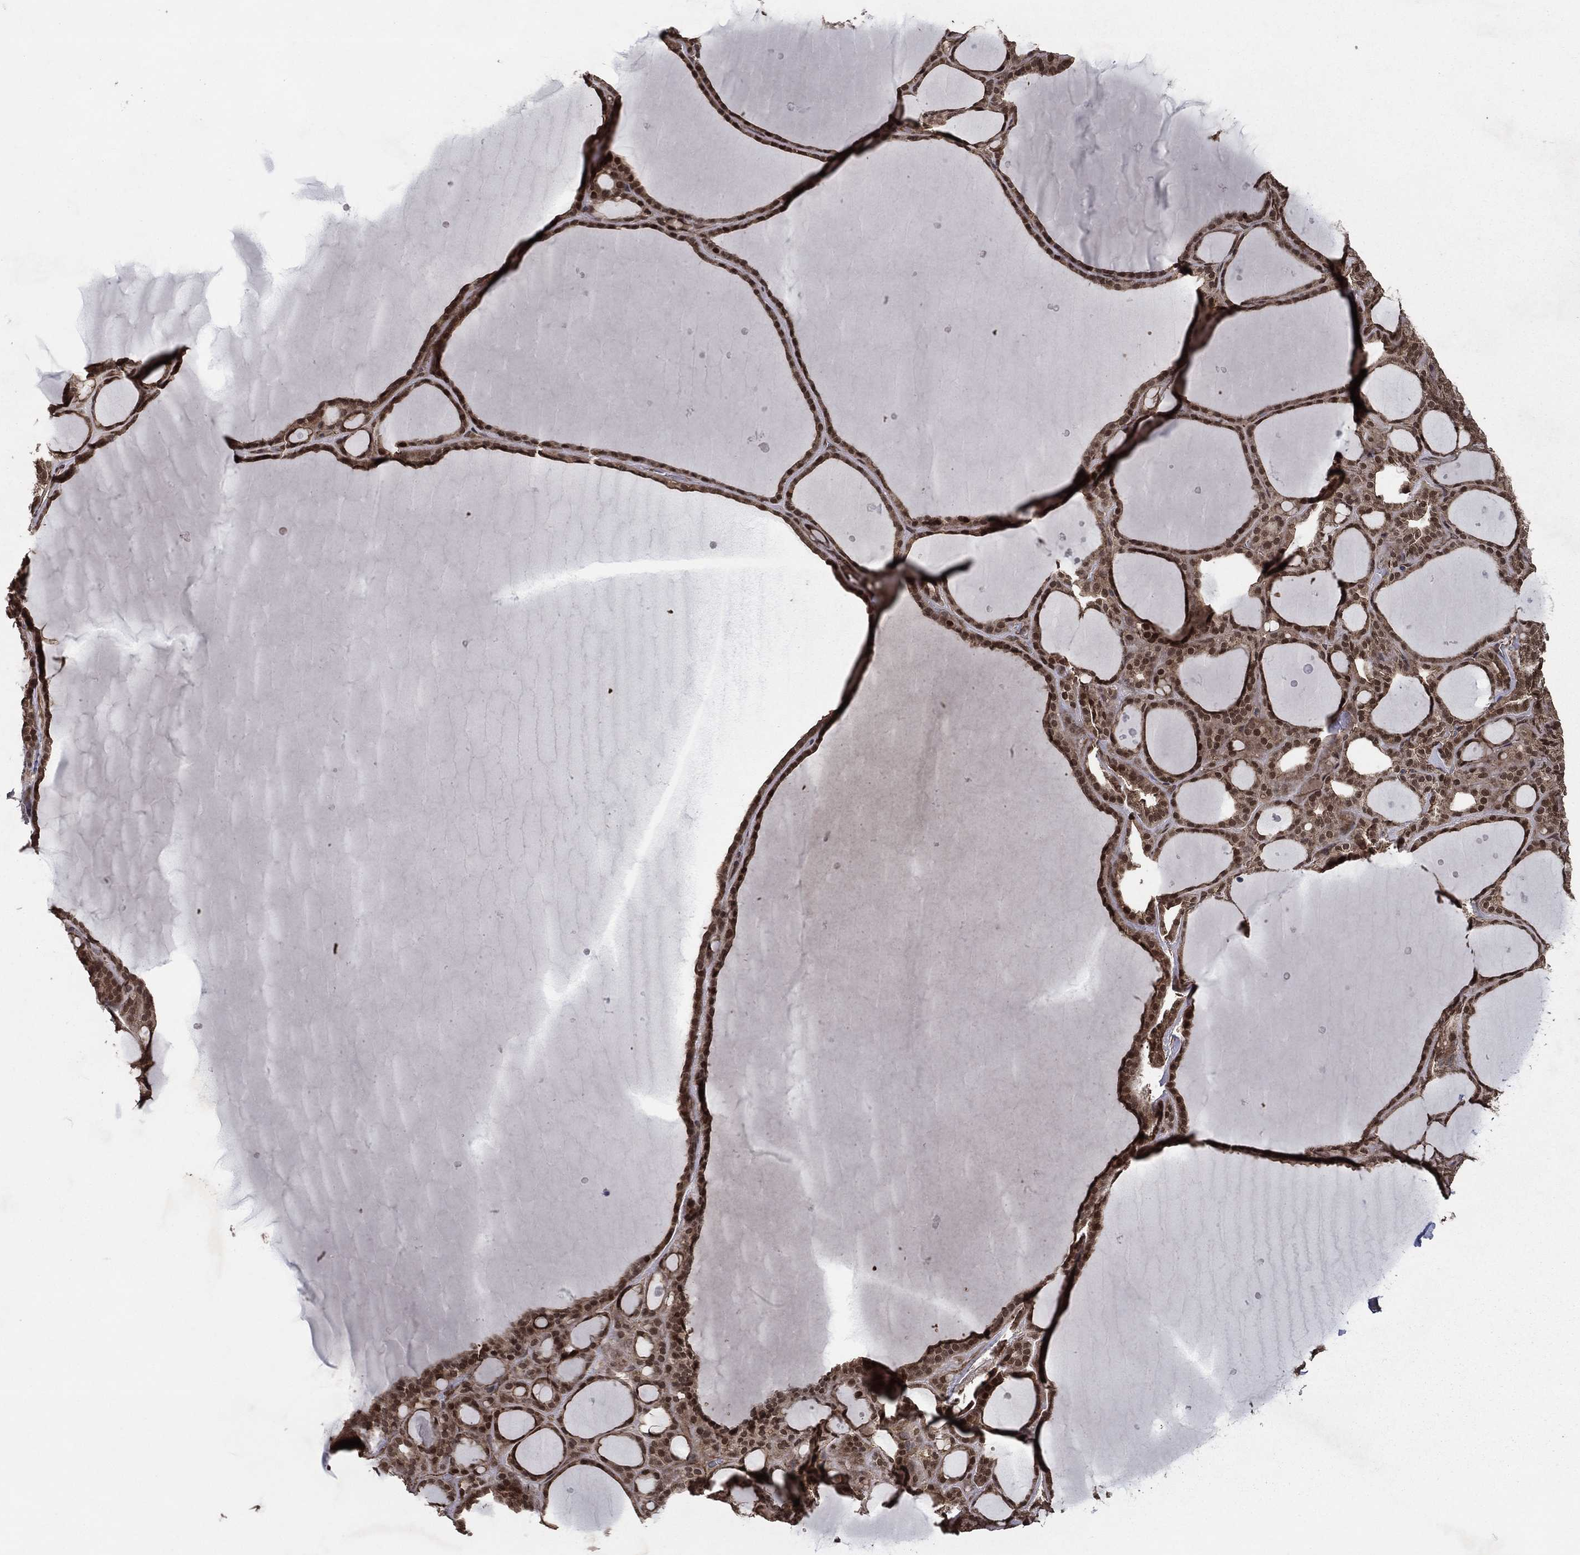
{"staining": {"intensity": "strong", "quantity": "25%-75%", "location": "cytoplasmic/membranous,nuclear"}, "tissue": "thyroid gland", "cell_type": "Glandular cells", "image_type": "normal", "snomed": [{"axis": "morphology", "description": "Normal tissue, NOS"}, {"axis": "topography", "description": "Thyroid gland"}], "caption": "Immunohistochemical staining of unremarkable thyroid gland displays strong cytoplasmic/membranous,nuclear protein staining in about 25%-75% of glandular cells. The staining was performed using DAB, with brown indicating positive protein expression. Nuclei are stained blue with hematoxylin.", "gene": "FGD1", "patient": {"sex": "male", "age": 63}}